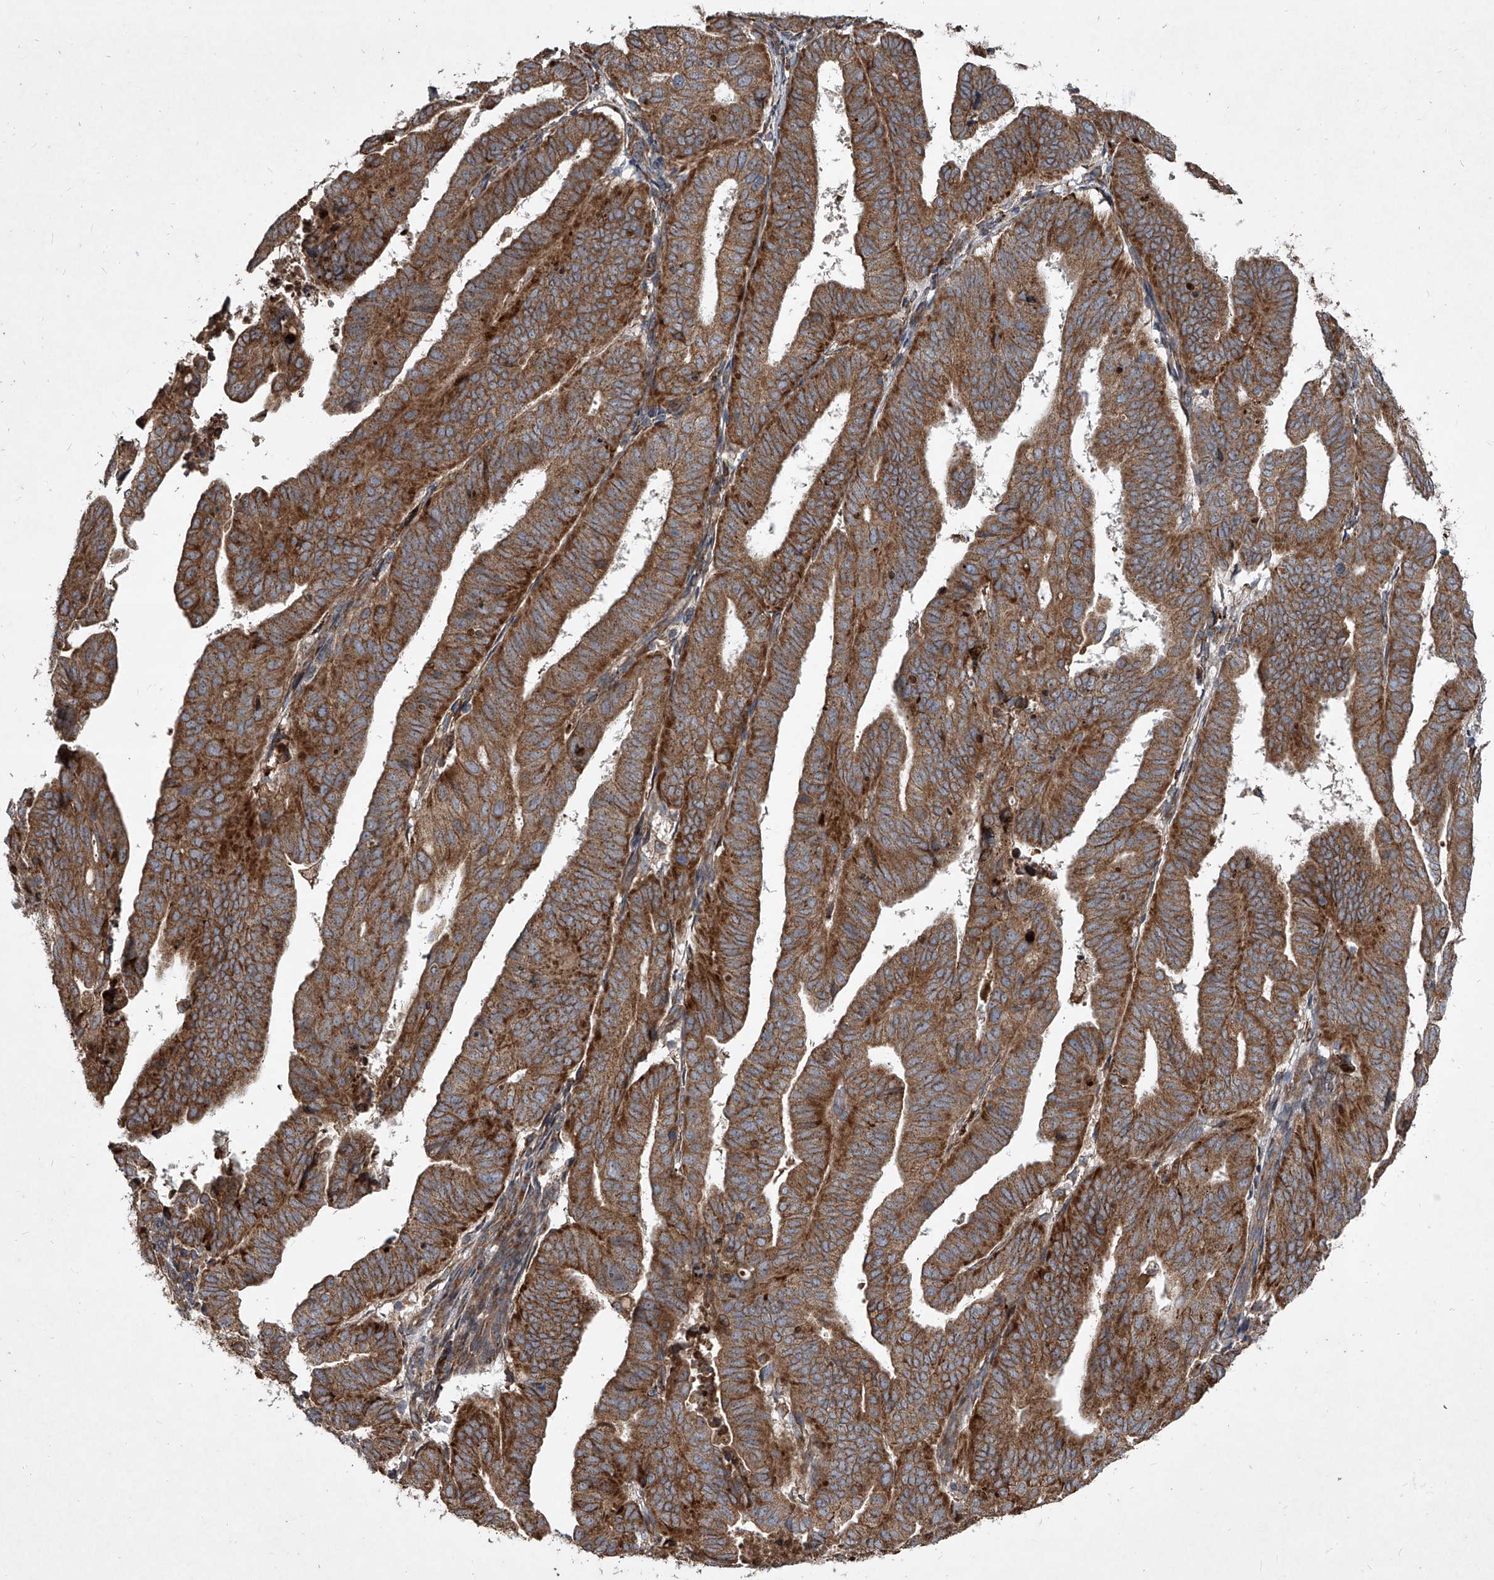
{"staining": {"intensity": "moderate", "quantity": ">75%", "location": "cytoplasmic/membranous"}, "tissue": "endometrial cancer", "cell_type": "Tumor cells", "image_type": "cancer", "snomed": [{"axis": "morphology", "description": "Adenocarcinoma, NOS"}, {"axis": "topography", "description": "Uterus"}], "caption": "Moderate cytoplasmic/membranous protein staining is appreciated in about >75% of tumor cells in endometrial cancer.", "gene": "EVA1C", "patient": {"sex": "female", "age": 77}}